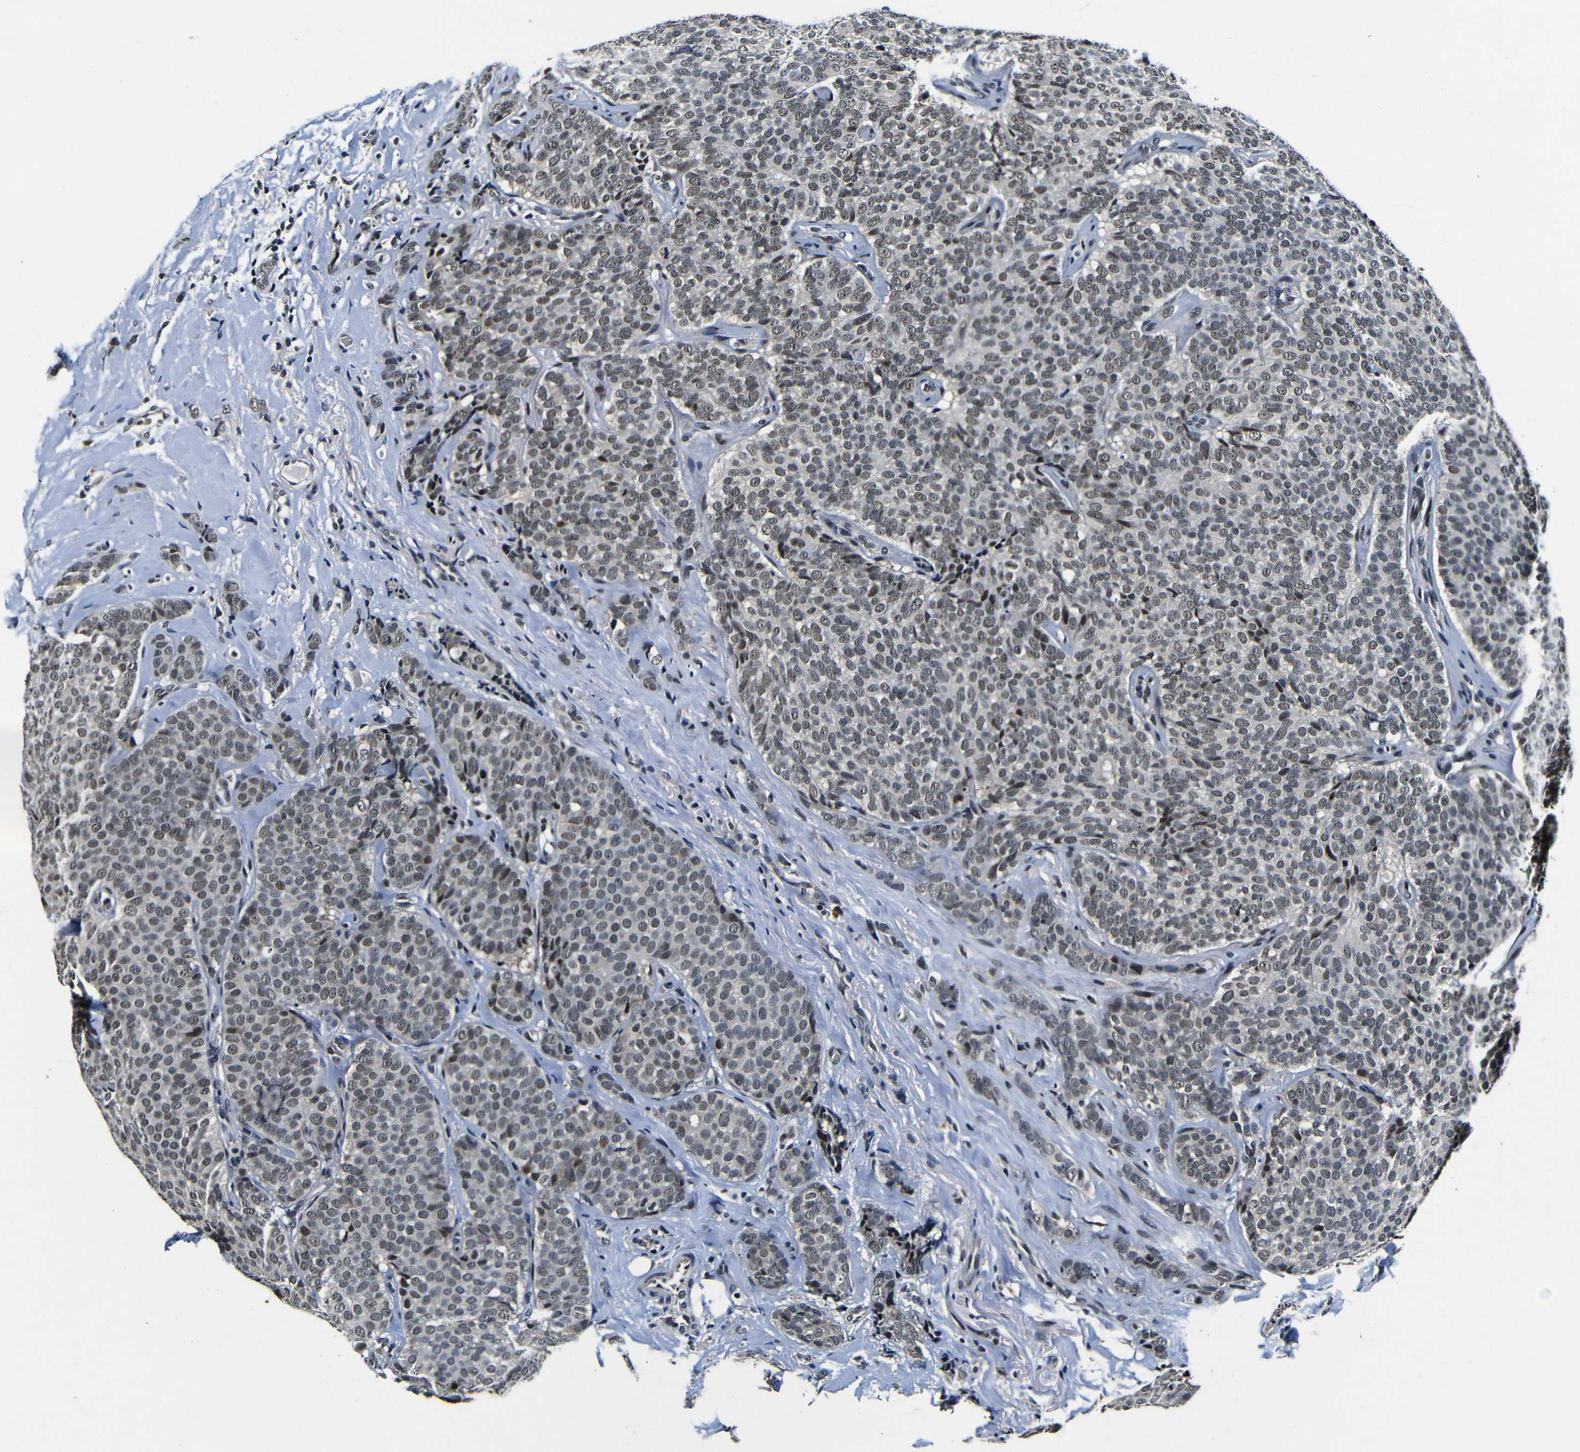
{"staining": {"intensity": "weak", "quantity": ">75%", "location": "nuclear"}, "tissue": "breast cancer", "cell_type": "Tumor cells", "image_type": "cancer", "snomed": [{"axis": "morphology", "description": "Lobular carcinoma"}, {"axis": "topography", "description": "Skin"}, {"axis": "topography", "description": "Breast"}], "caption": "This micrograph displays immunohistochemistry (IHC) staining of breast lobular carcinoma, with low weak nuclear expression in about >75% of tumor cells.", "gene": "FOXD4", "patient": {"sex": "female", "age": 46}}